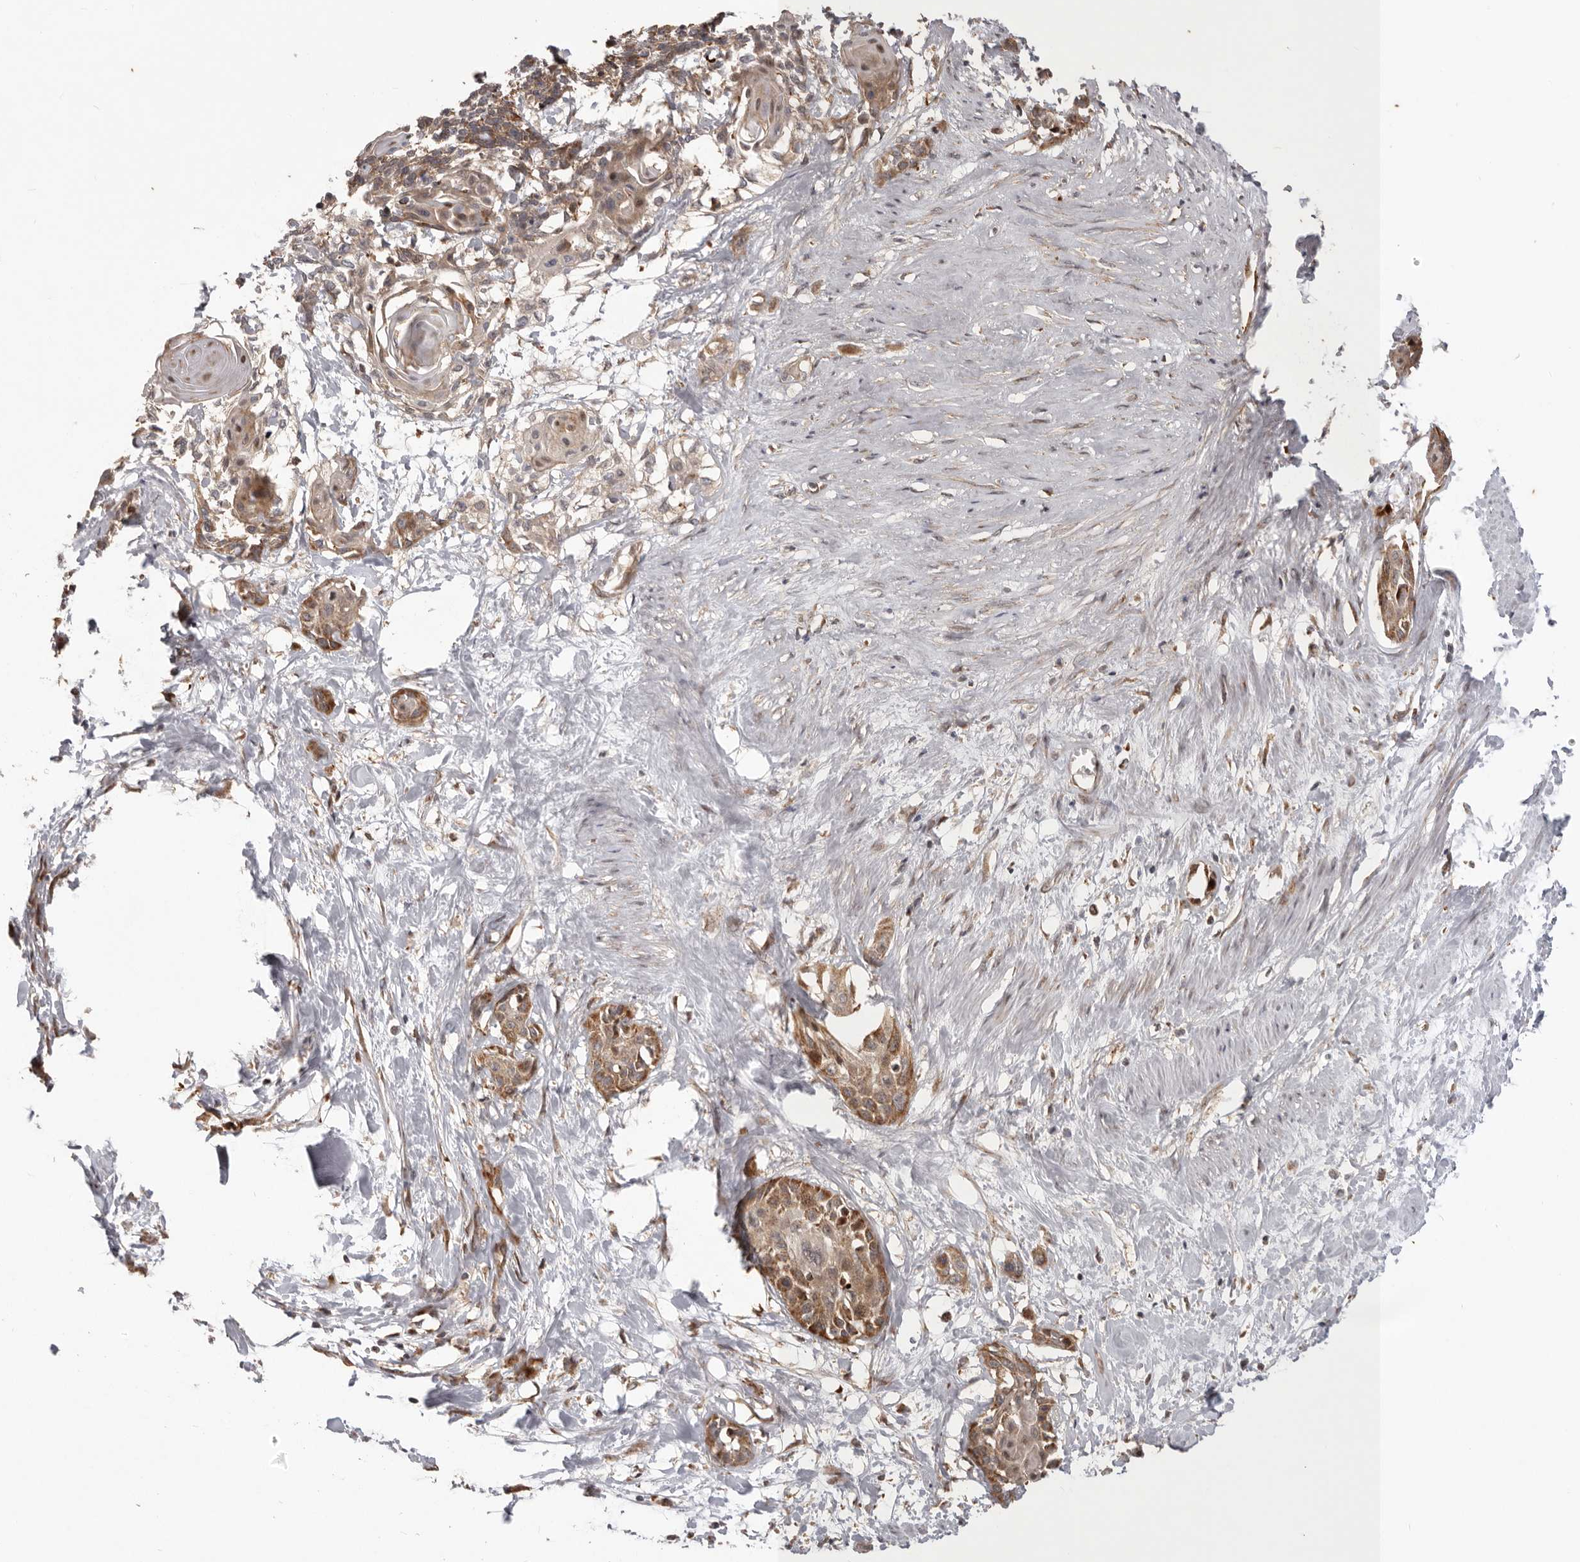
{"staining": {"intensity": "moderate", "quantity": ">75%", "location": "cytoplasmic/membranous"}, "tissue": "cervical cancer", "cell_type": "Tumor cells", "image_type": "cancer", "snomed": [{"axis": "morphology", "description": "Squamous cell carcinoma, NOS"}, {"axis": "topography", "description": "Cervix"}], "caption": "Cervical cancer stained with DAB (3,3'-diaminobenzidine) immunohistochemistry shows medium levels of moderate cytoplasmic/membranous positivity in about >75% of tumor cells.", "gene": "MRPS10", "patient": {"sex": "female", "age": 57}}